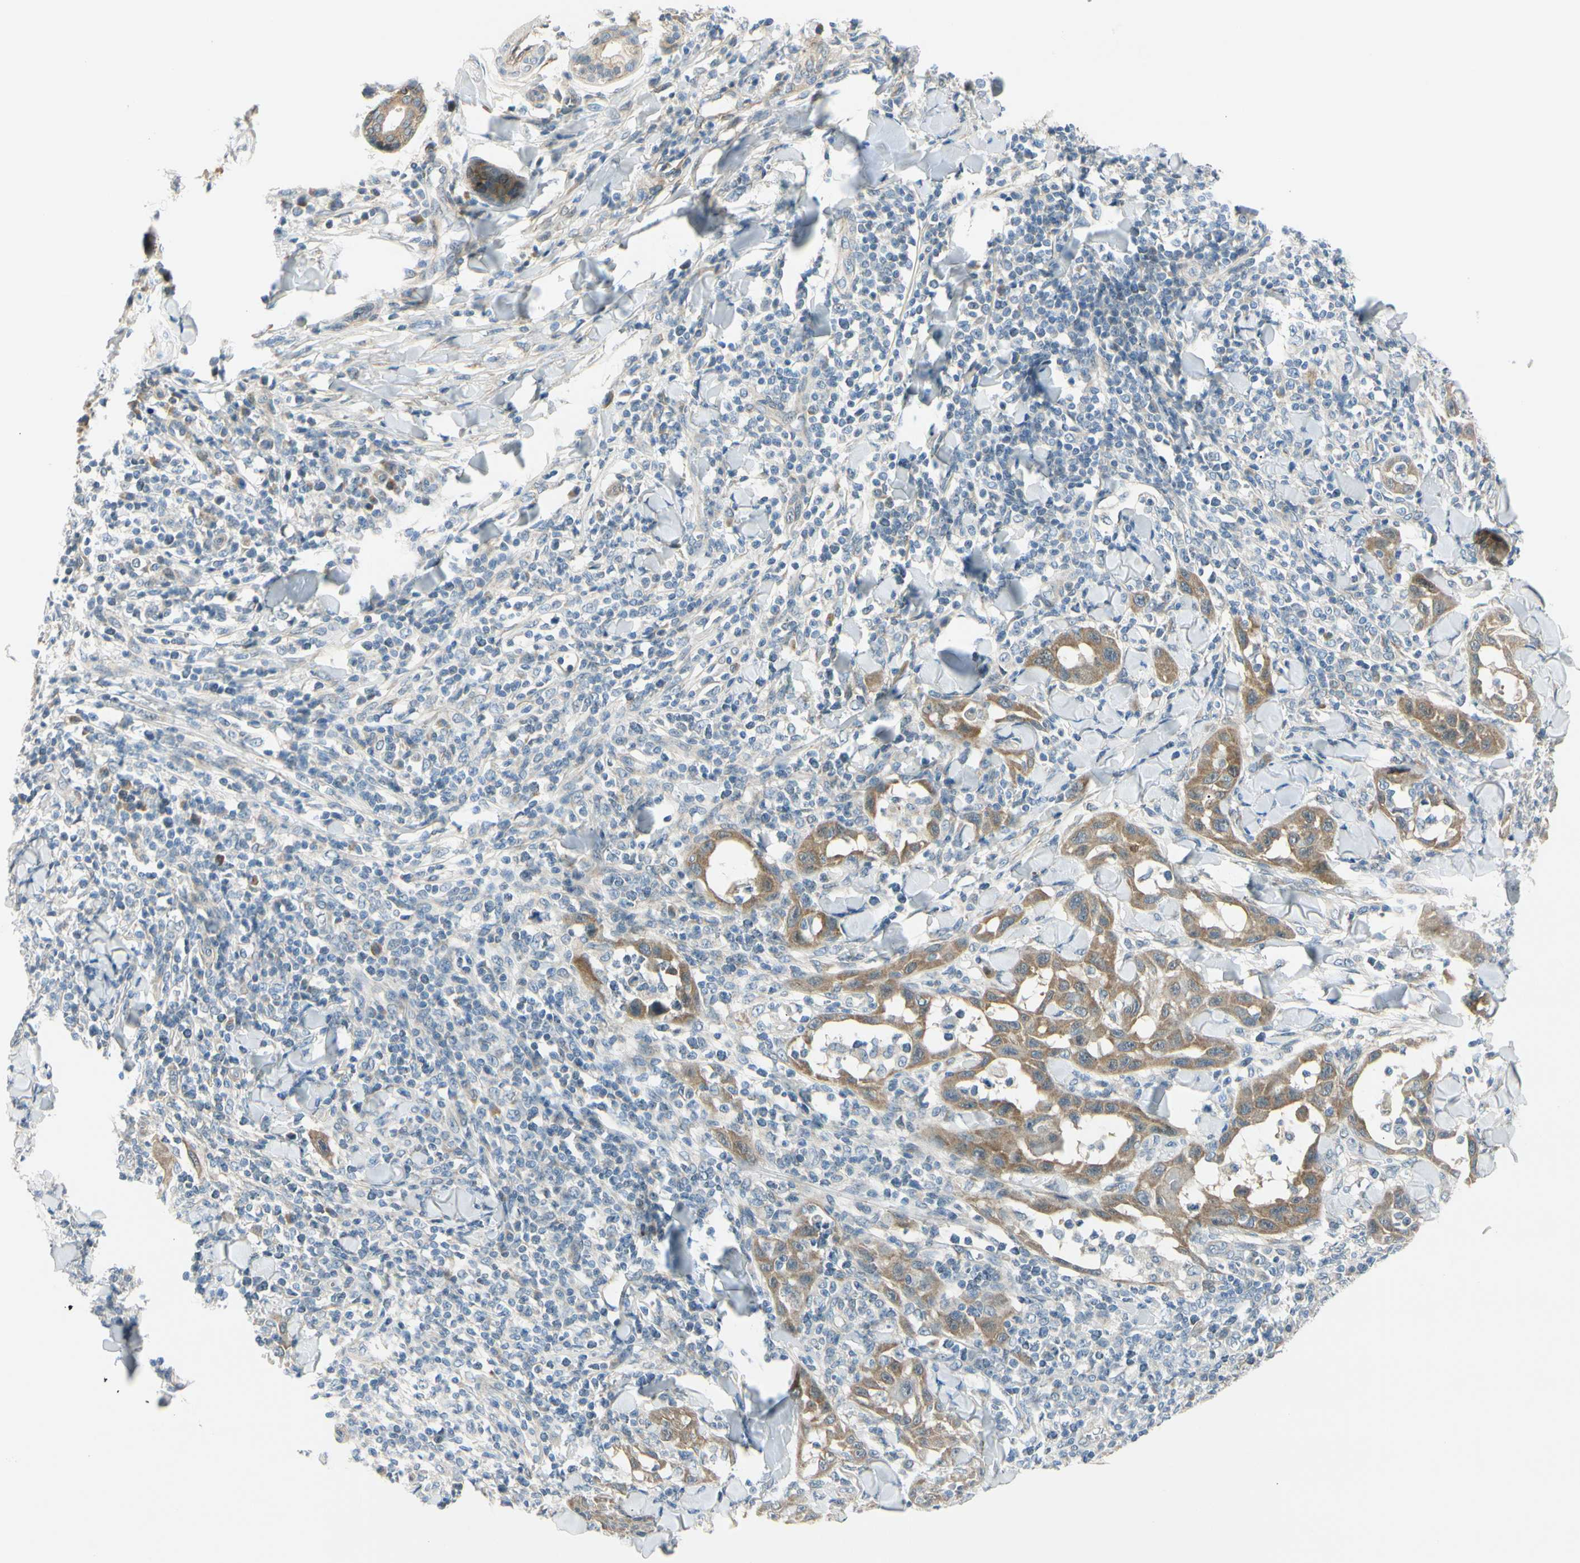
{"staining": {"intensity": "moderate", "quantity": ">75%", "location": "cytoplasmic/membranous"}, "tissue": "skin cancer", "cell_type": "Tumor cells", "image_type": "cancer", "snomed": [{"axis": "morphology", "description": "Squamous cell carcinoma, NOS"}, {"axis": "topography", "description": "Skin"}], "caption": "High-magnification brightfield microscopy of skin cancer stained with DAB (3,3'-diaminobenzidine) (brown) and counterstained with hematoxylin (blue). tumor cells exhibit moderate cytoplasmic/membranous staining is appreciated in about>75% of cells.", "gene": "FHL2", "patient": {"sex": "male", "age": 24}}